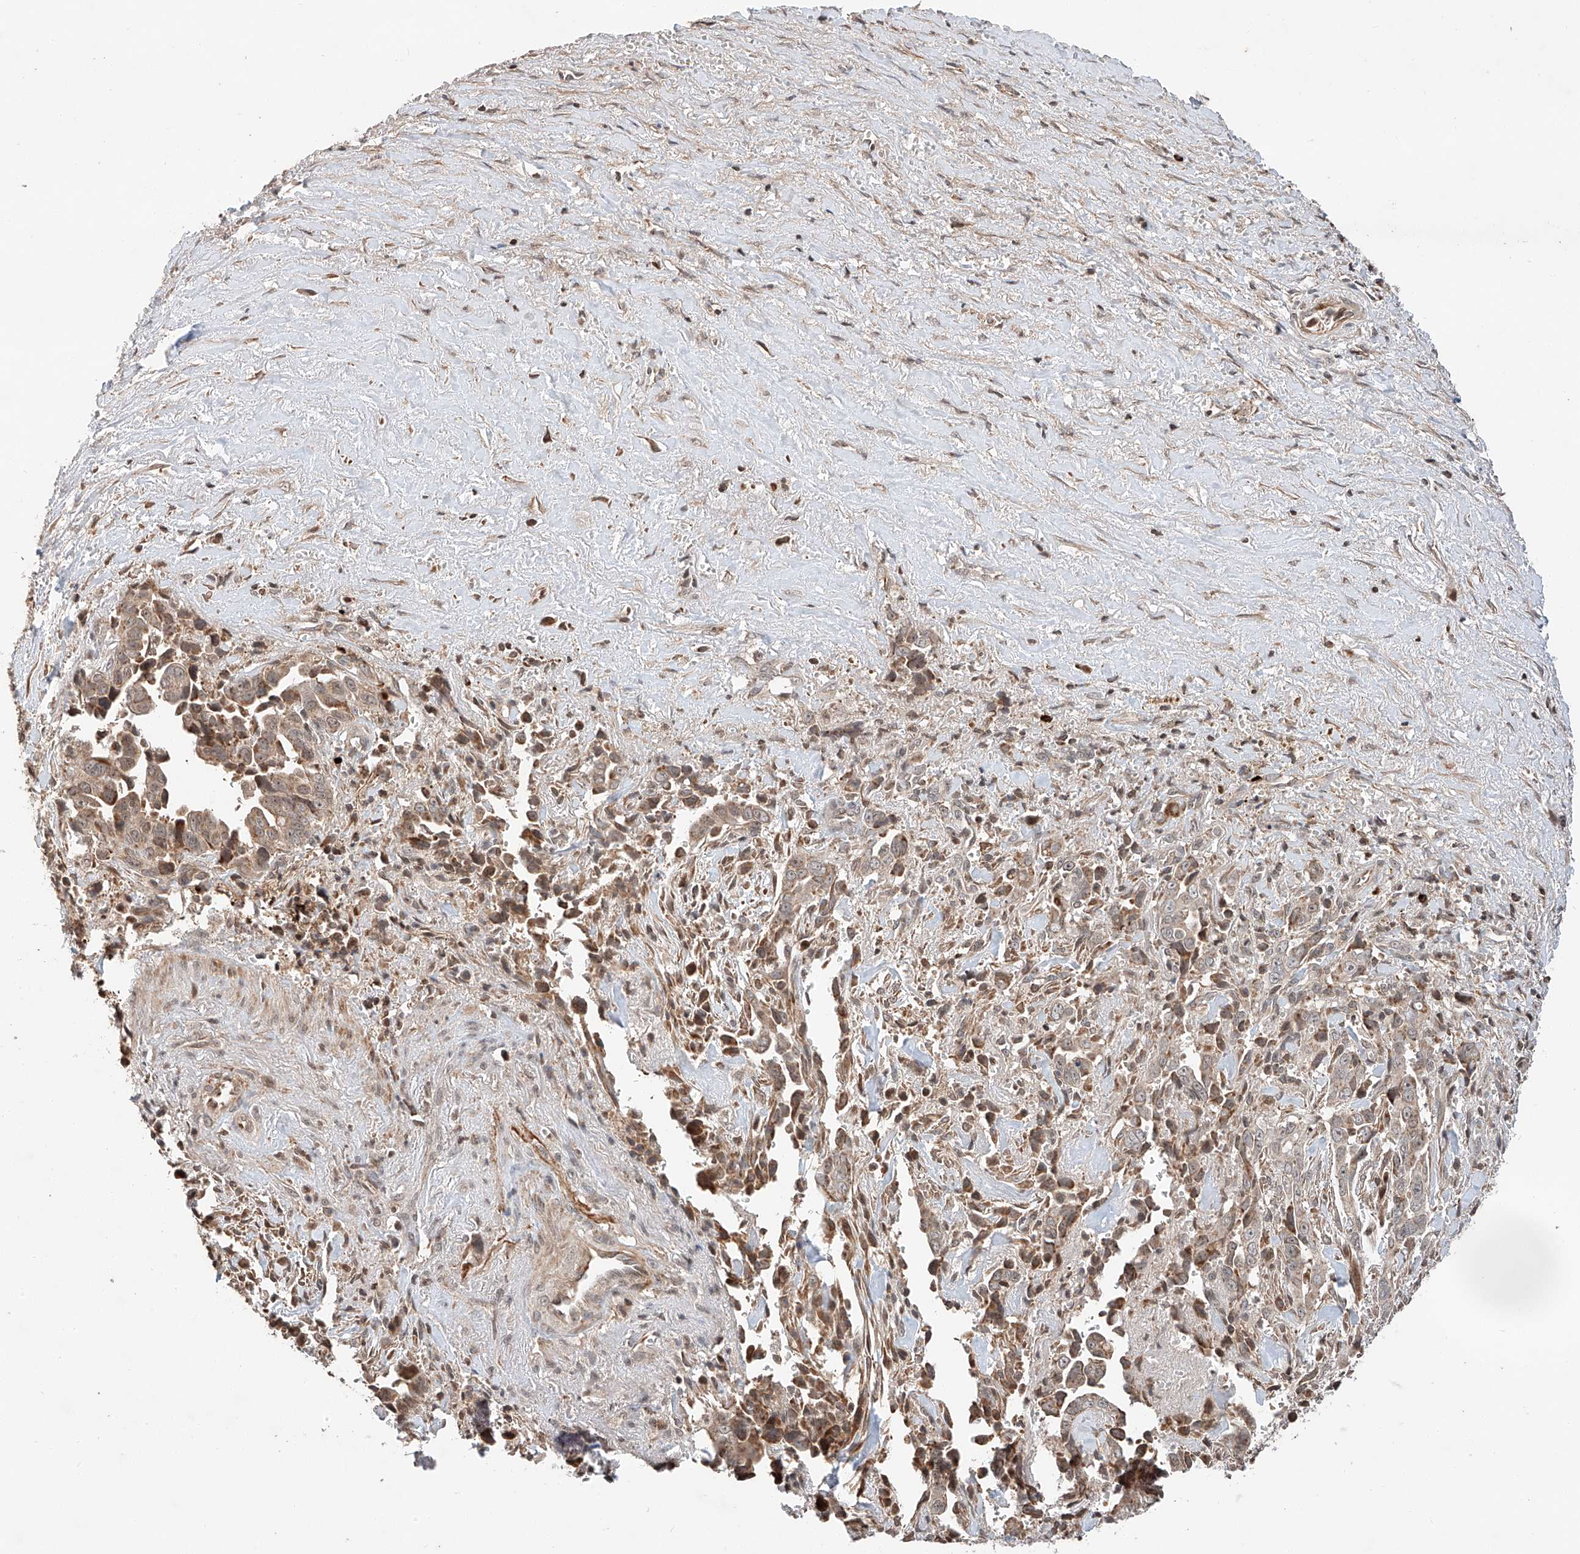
{"staining": {"intensity": "moderate", "quantity": "25%-75%", "location": "cytoplasmic/membranous"}, "tissue": "liver cancer", "cell_type": "Tumor cells", "image_type": "cancer", "snomed": [{"axis": "morphology", "description": "Cholangiocarcinoma"}, {"axis": "topography", "description": "Liver"}], "caption": "Tumor cells reveal medium levels of moderate cytoplasmic/membranous staining in about 25%-75% of cells in human liver cholangiocarcinoma.", "gene": "ARHGAP33", "patient": {"sex": "female", "age": 79}}